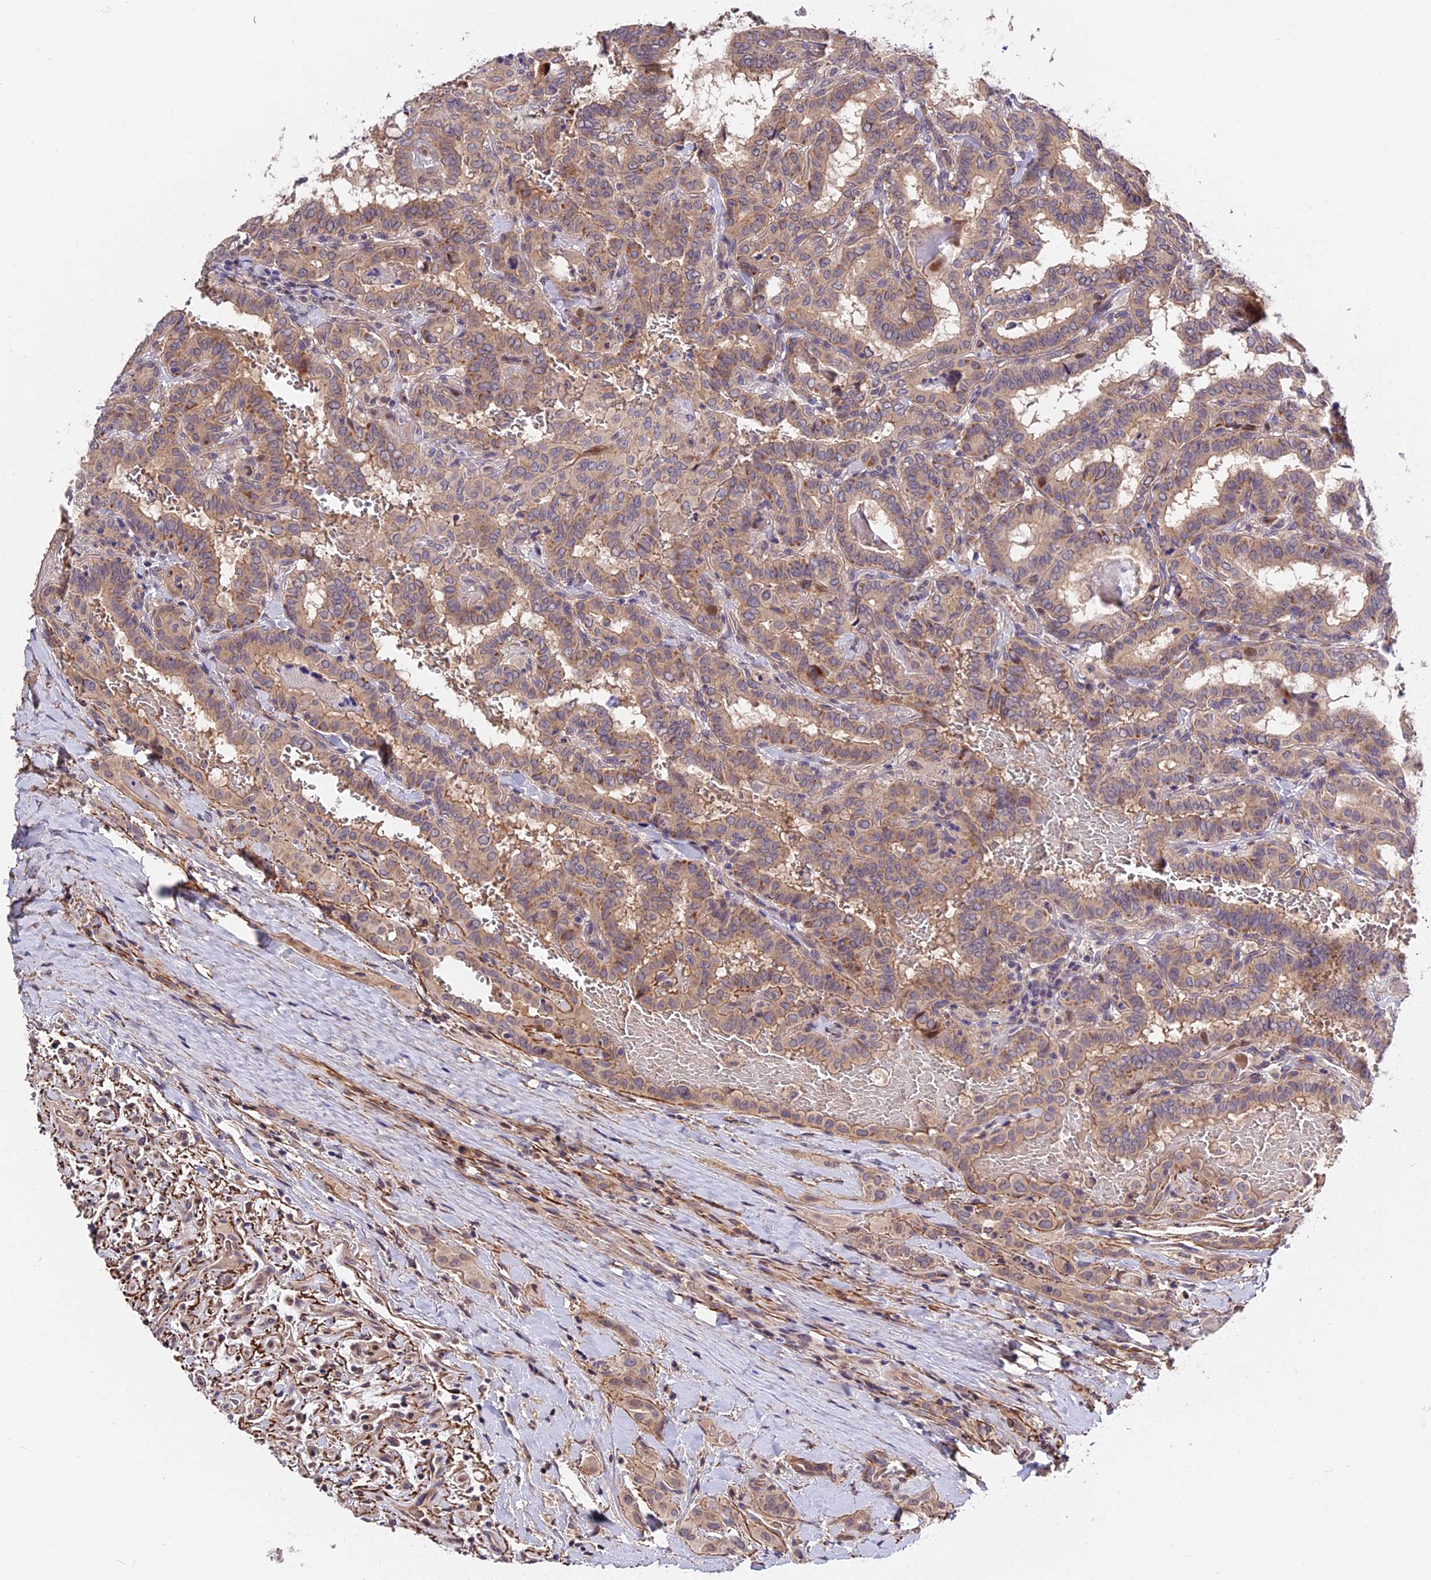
{"staining": {"intensity": "weak", "quantity": ">75%", "location": "cytoplasmic/membranous"}, "tissue": "thyroid cancer", "cell_type": "Tumor cells", "image_type": "cancer", "snomed": [{"axis": "morphology", "description": "Papillary adenocarcinoma, NOS"}, {"axis": "topography", "description": "Thyroid gland"}], "caption": "High-power microscopy captured an IHC histopathology image of thyroid papillary adenocarcinoma, revealing weak cytoplasmic/membranous staining in approximately >75% of tumor cells.", "gene": "TRMT1", "patient": {"sex": "female", "age": 72}}